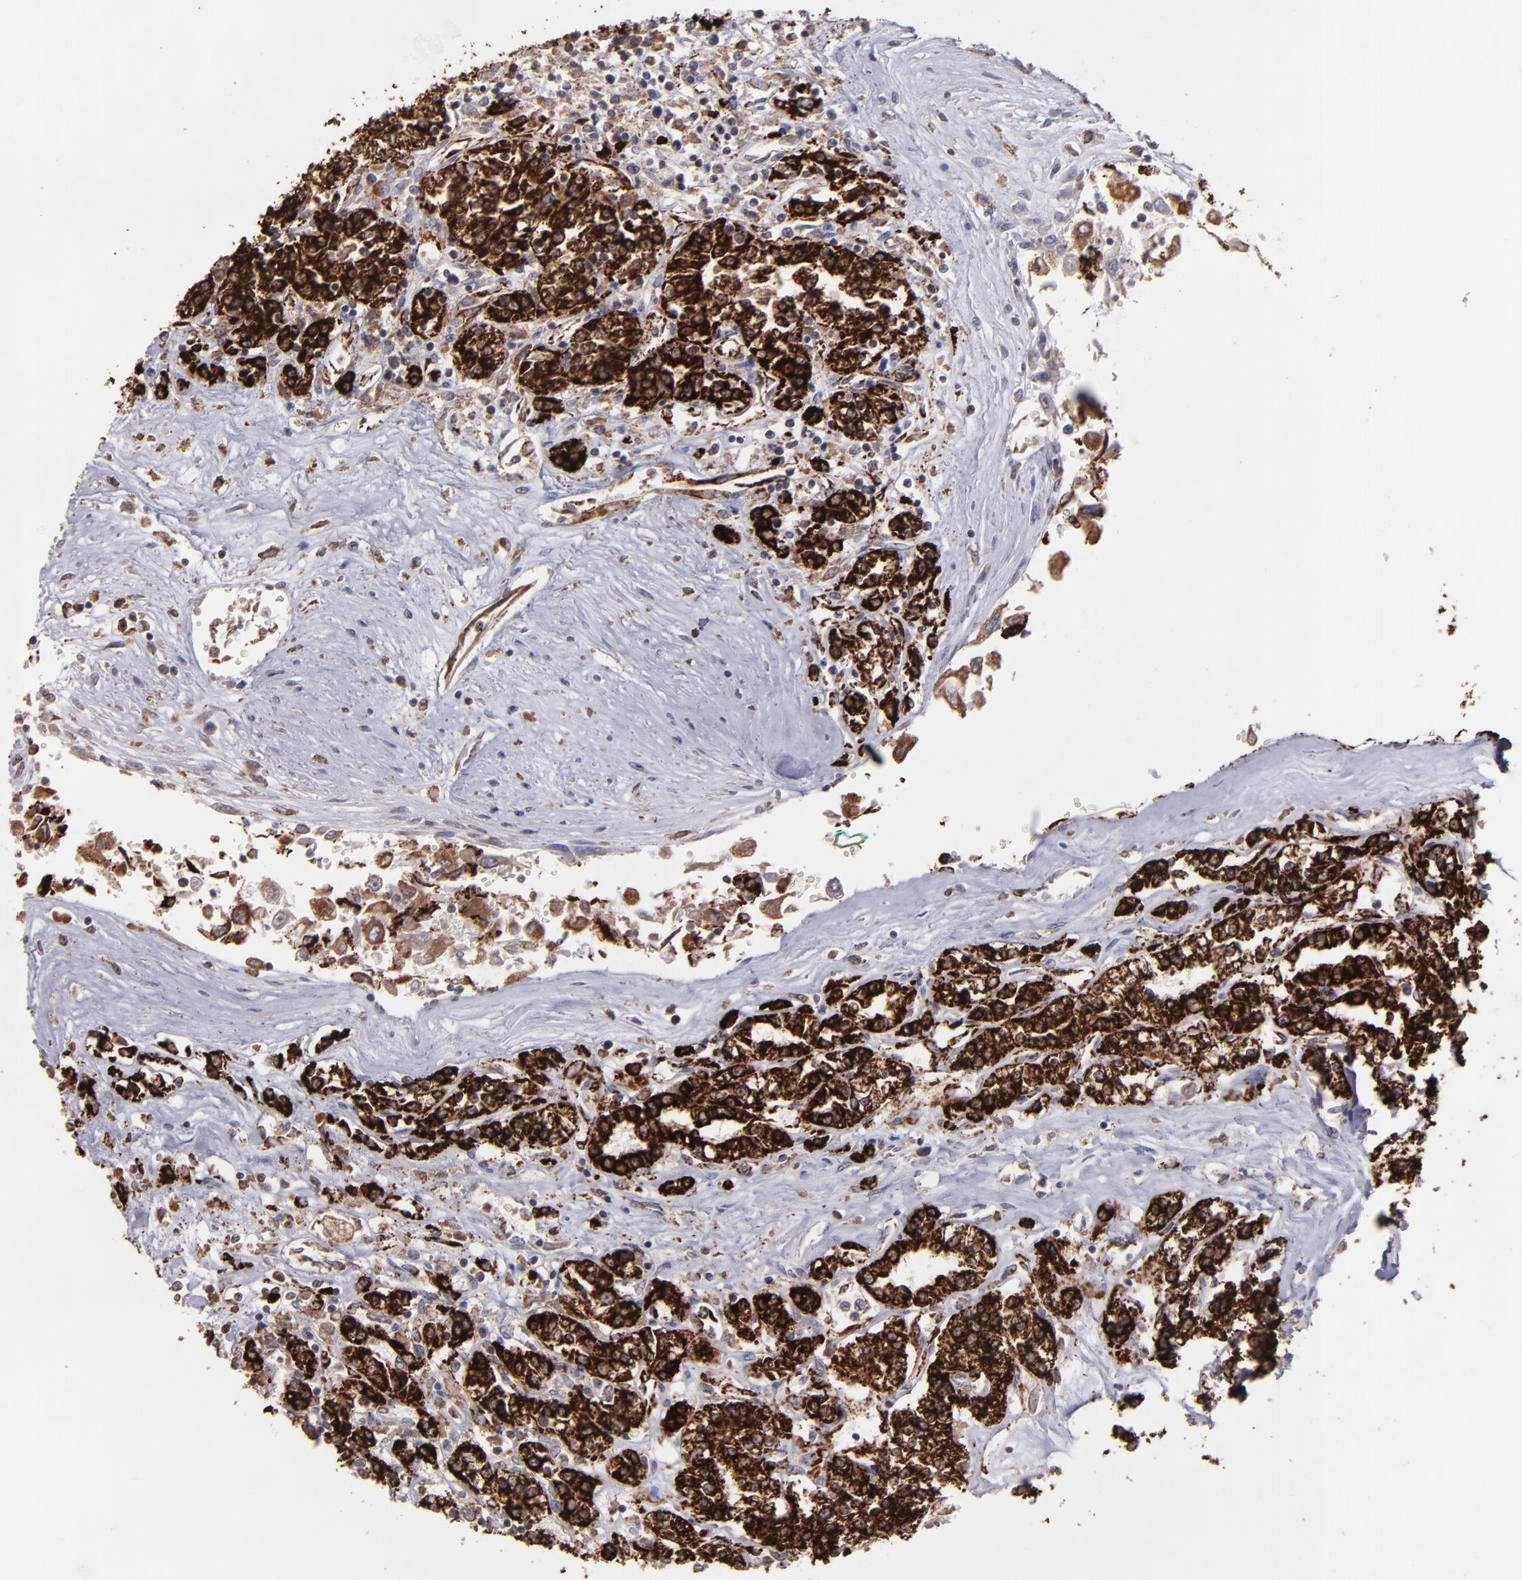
{"staining": {"intensity": "strong", "quantity": ">75%", "location": "cytoplasmic/membranous"}, "tissue": "renal cancer", "cell_type": "Tumor cells", "image_type": "cancer", "snomed": [{"axis": "morphology", "description": "Adenocarcinoma, NOS"}, {"axis": "topography", "description": "Kidney"}], "caption": "There is high levels of strong cytoplasmic/membranous expression in tumor cells of adenocarcinoma (renal), as demonstrated by immunohistochemical staining (brown color).", "gene": "MAOB", "patient": {"sex": "female", "age": 76}}